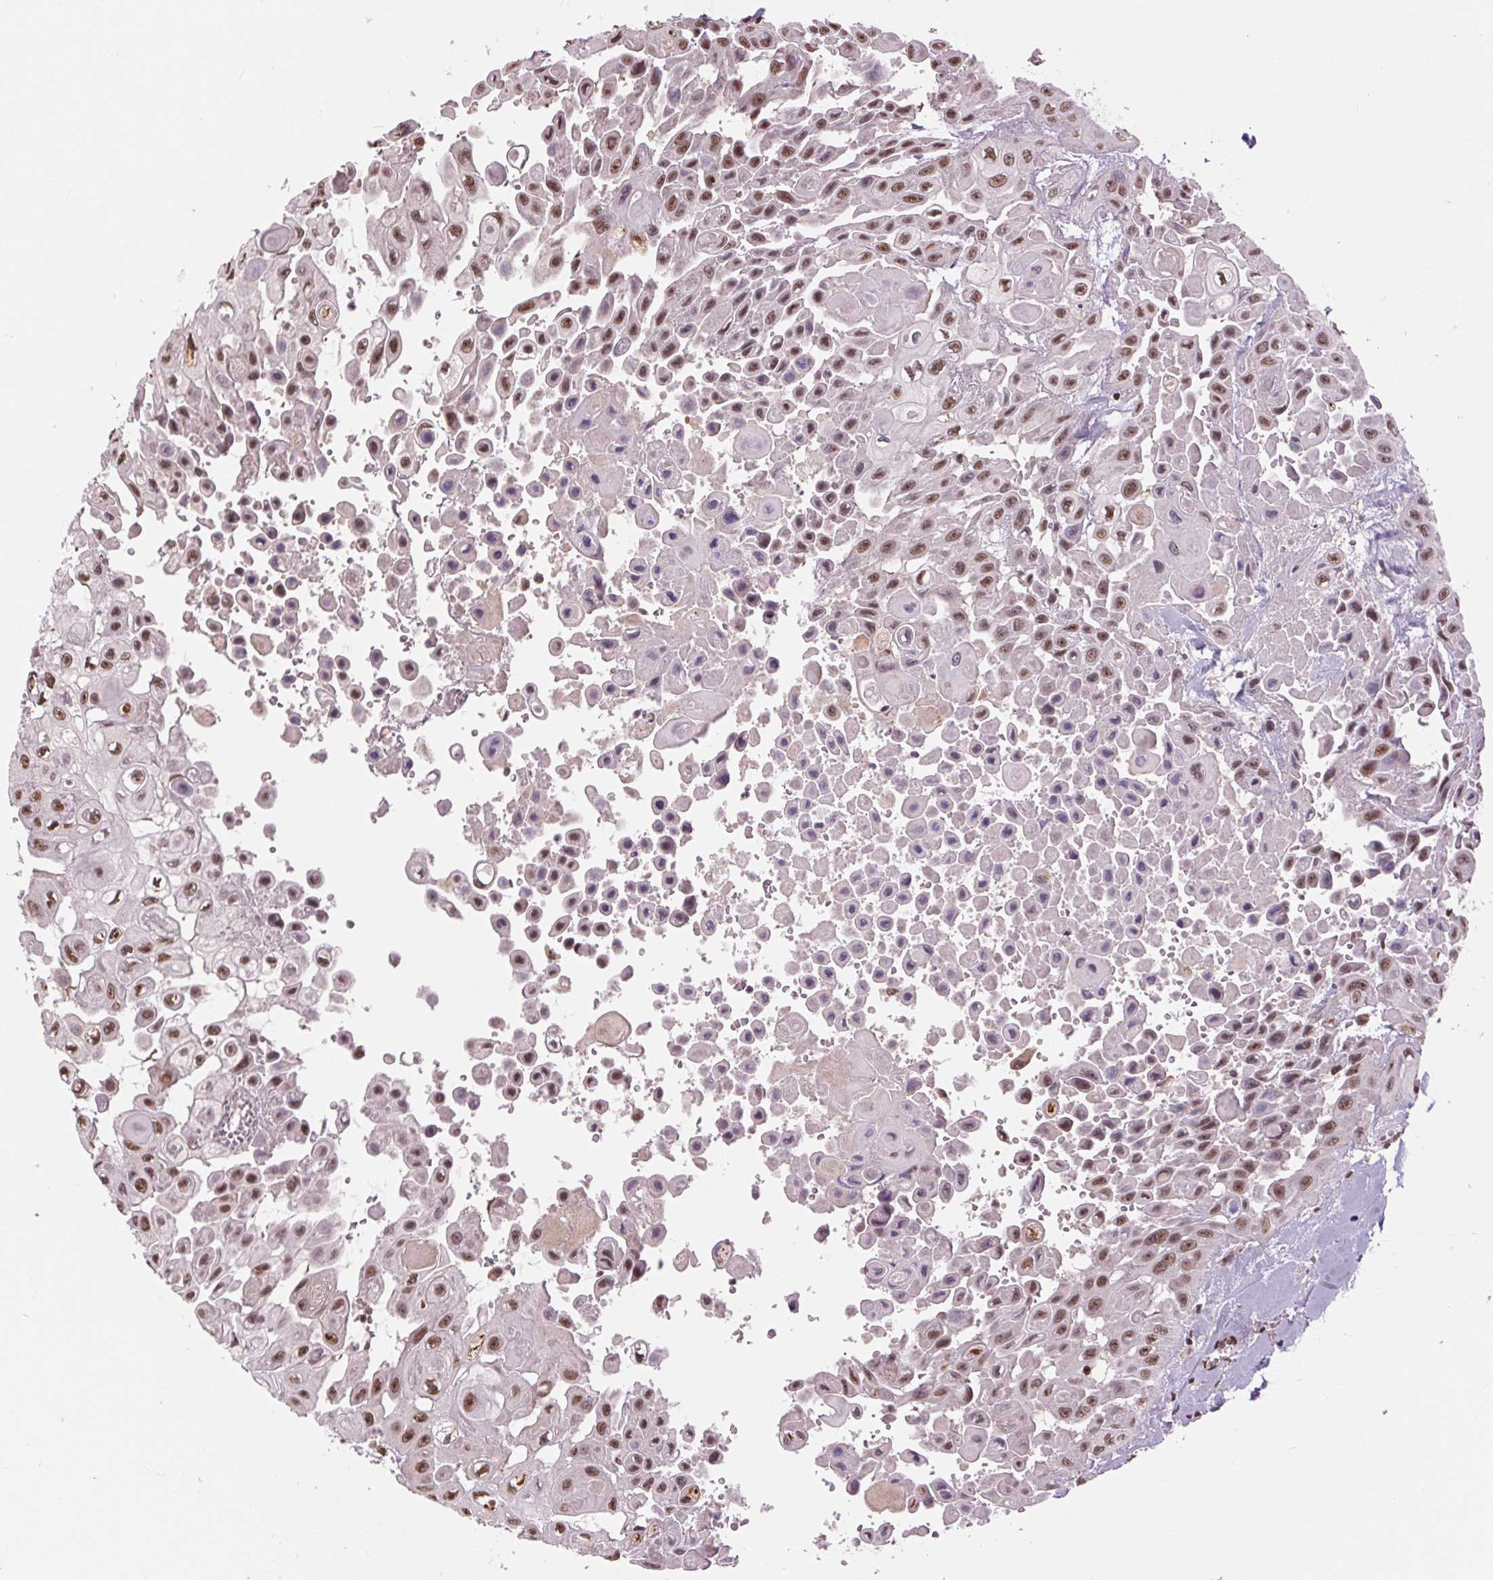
{"staining": {"intensity": "moderate", "quantity": ">75%", "location": "nuclear"}, "tissue": "head and neck cancer", "cell_type": "Tumor cells", "image_type": "cancer", "snomed": [{"axis": "morphology", "description": "Adenocarcinoma, NOS"}, {"axis": "topography", "description": "Head-Neck"}], "caption": "Adenocarcinoma (head and neck) stained with IHC reveals moderate nuclear expression in about >75% of tumor cells.", "gene": "RAD23A", "patient": {"sex": "male", "age": 73}}